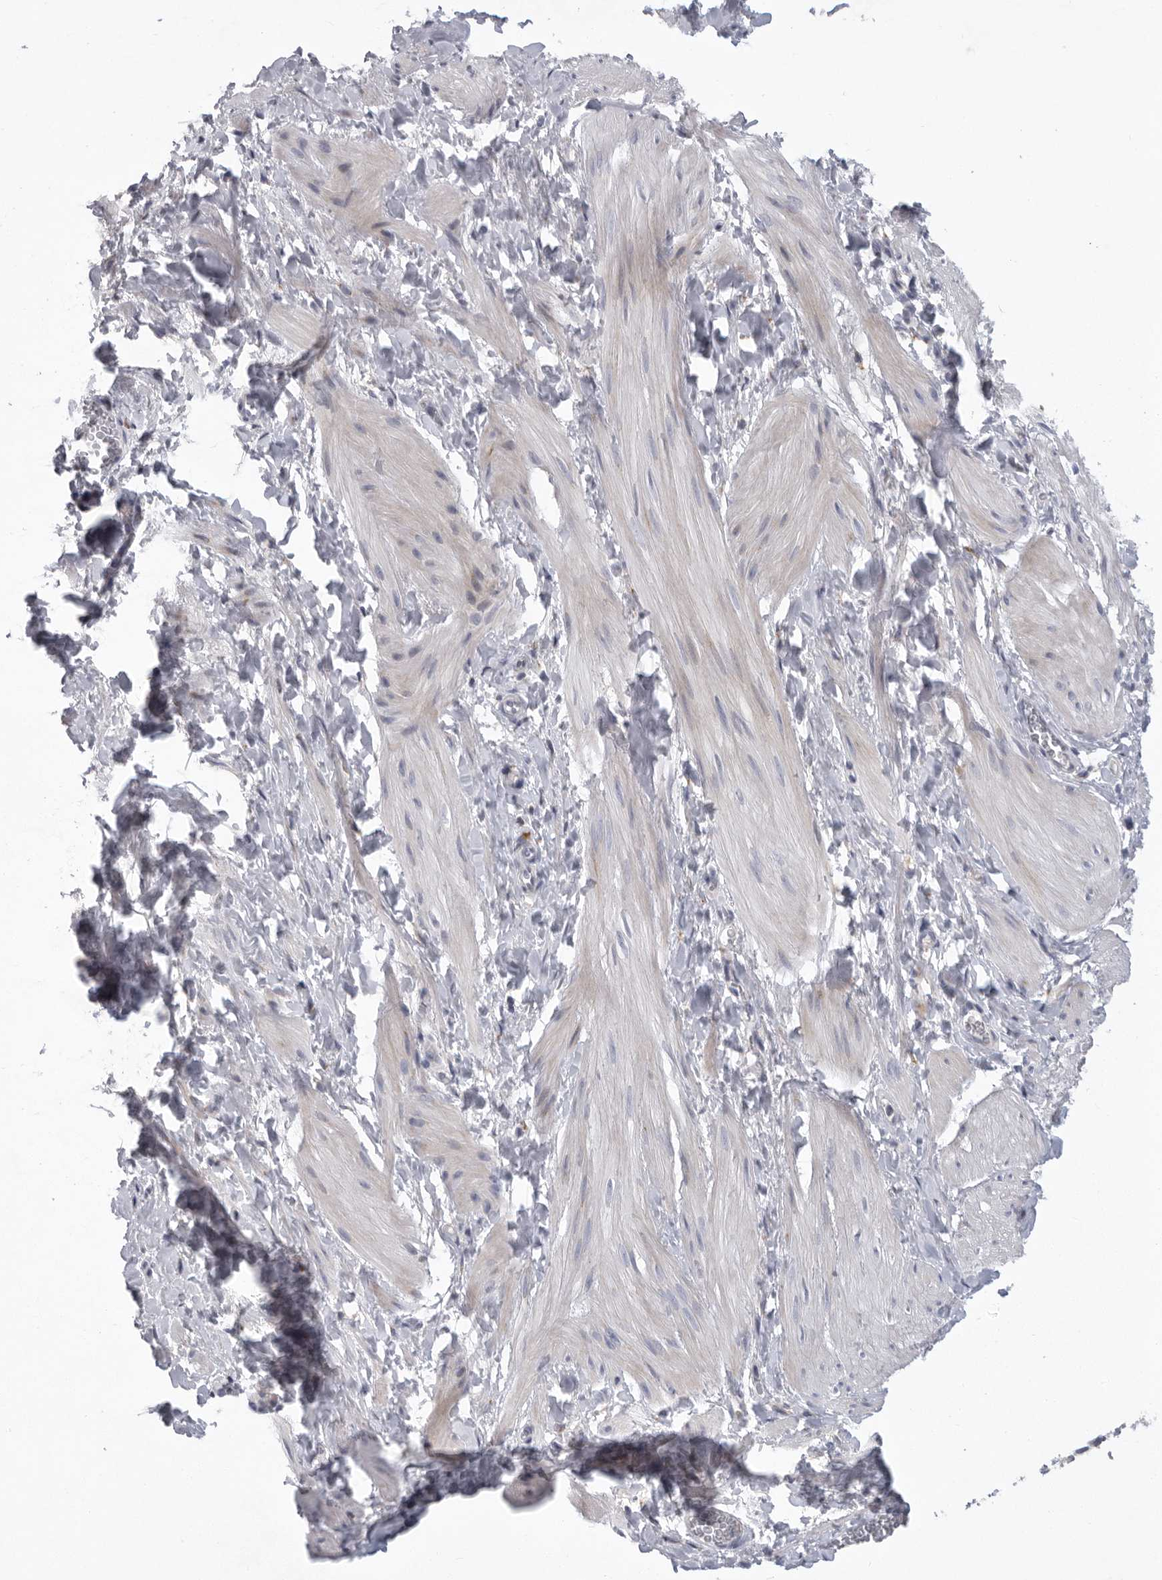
{"staining": {"intensity": "negative", "quantity": "none", "location": "none"}, "tissue": "smooth muscle", "cell_type": "Smooth muscle cells", "image_type": "normal", "snomed": [{"axis": "morphology", "description": "Normal tissue, NOS"}, {"axis": "topography", "description": "Smooth muscle"}], "caption": "DAB immunohistochemical staining of normal human smooth muscle exhibits no significant expression in smooth muscle cells.", "gene": "USP24", "patient": {"sex": "male", "age": 16}}